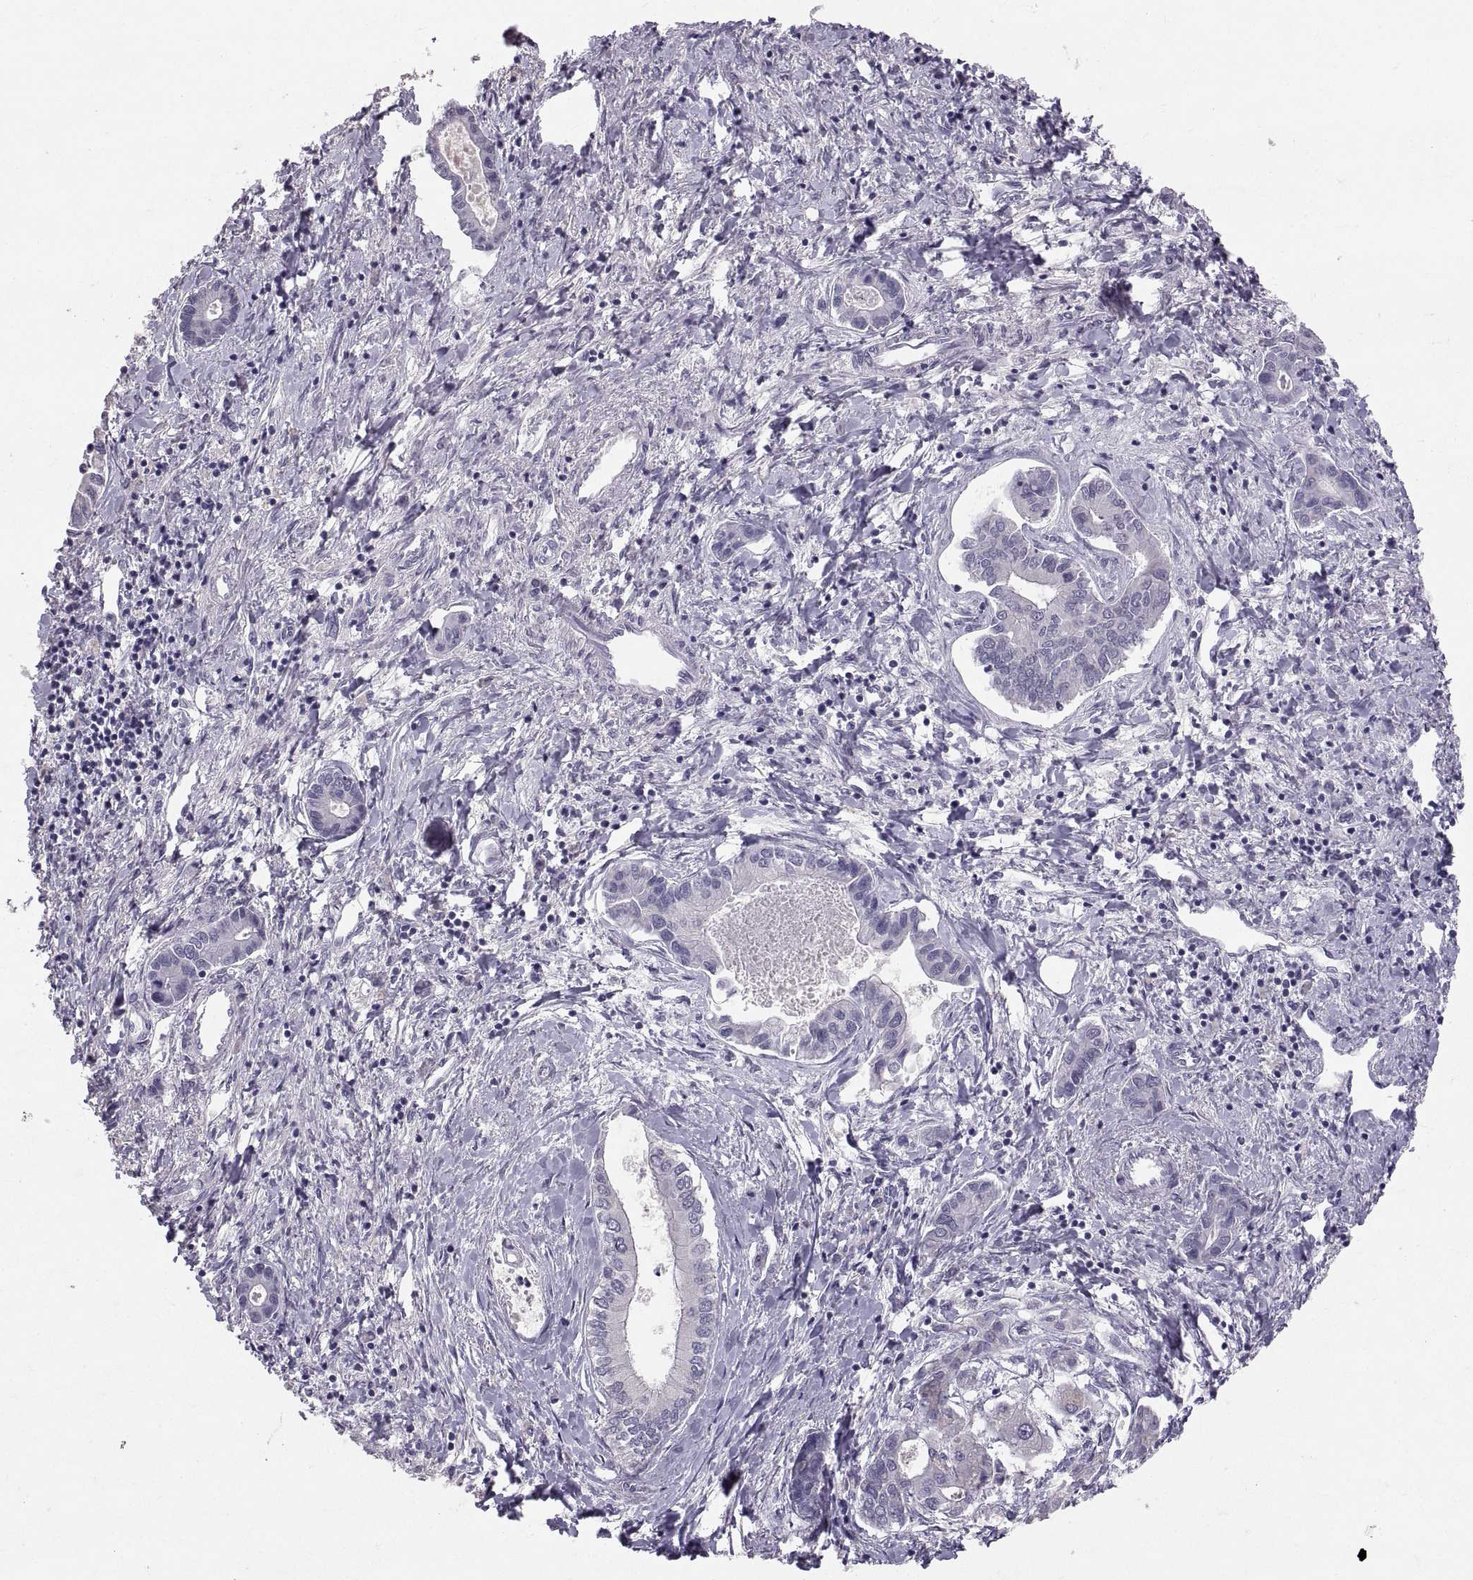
{"staining": {"intensity": "negative", "quantity": "none", "location": "none"}, "tissue": "liver cancer", "cell_type": "Tumor cells", "image_type": "cancer", "snomed": [{"axis": "morphology", "description": "Cholangiocarcinoma"}, {"axis": "topography", "description": "Liver"}], "caption": "Immunohistochemistry (IHC) micrograph of neoplastic tissue: cholangiocarcinoma (liver) stained with DAB shows no significant protein staining in tumor cells.", "gene": "PTN", "patient": {"sex": "male", "age": 66}}